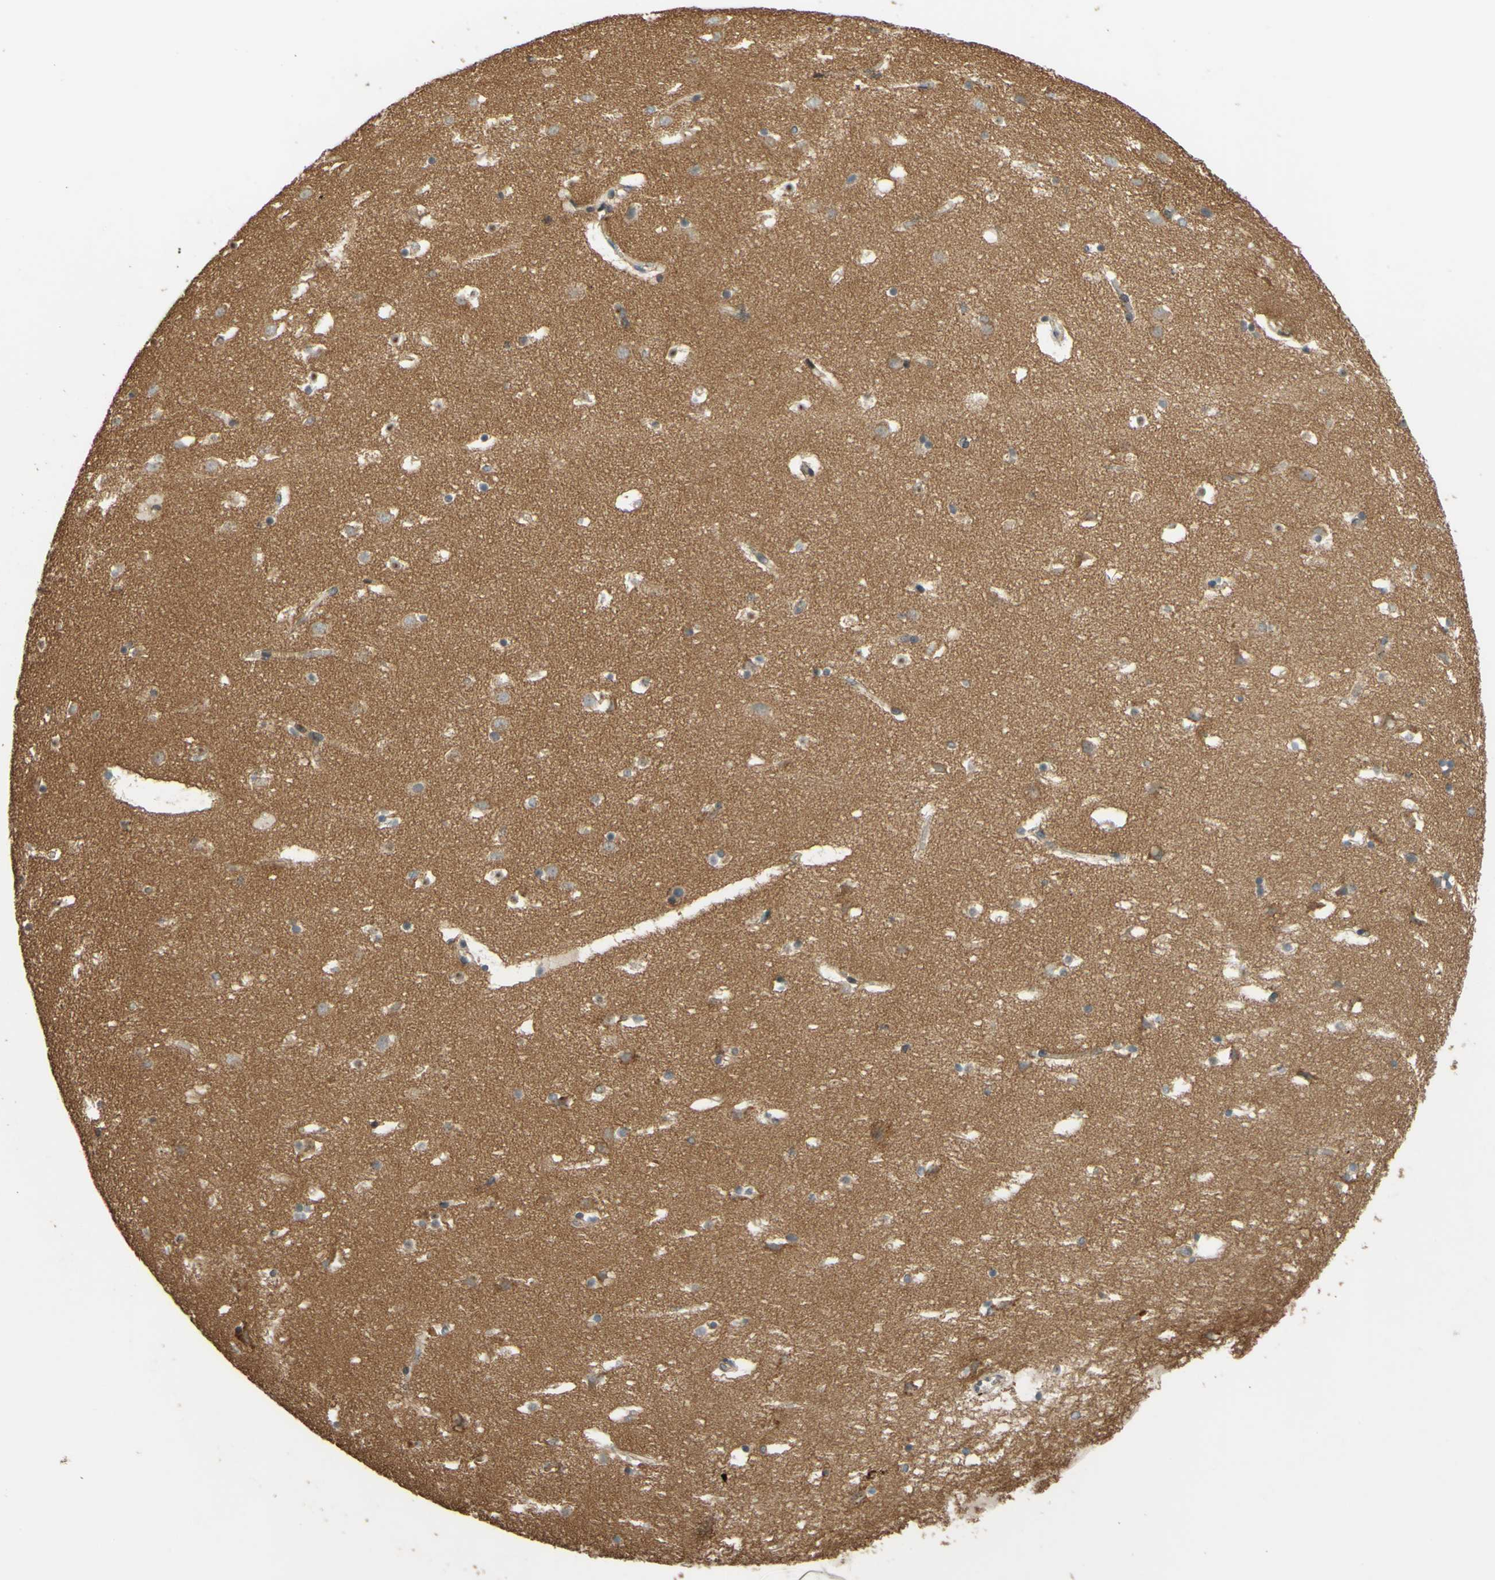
{"staining": {"intensity": "weak", "quantity": "25%-75%", "location": "cytoplasmic/membranous"}, "tissue": "caudate", "cell_type": "Glial cells", "image_type": "normal", "snomed": [{"axis": "morphology", "description": "Normal tissue, NOS"}, {"axis": "topography", "description": "Lateral ventricle wall"}], "caption": "Protein expression analysis of benign caudate shows weak cytoplasmic/membranous positivity in about 25%-75% of glial cells.", "gene": "POR", "patient": {"sex": "male", "age": 45}}